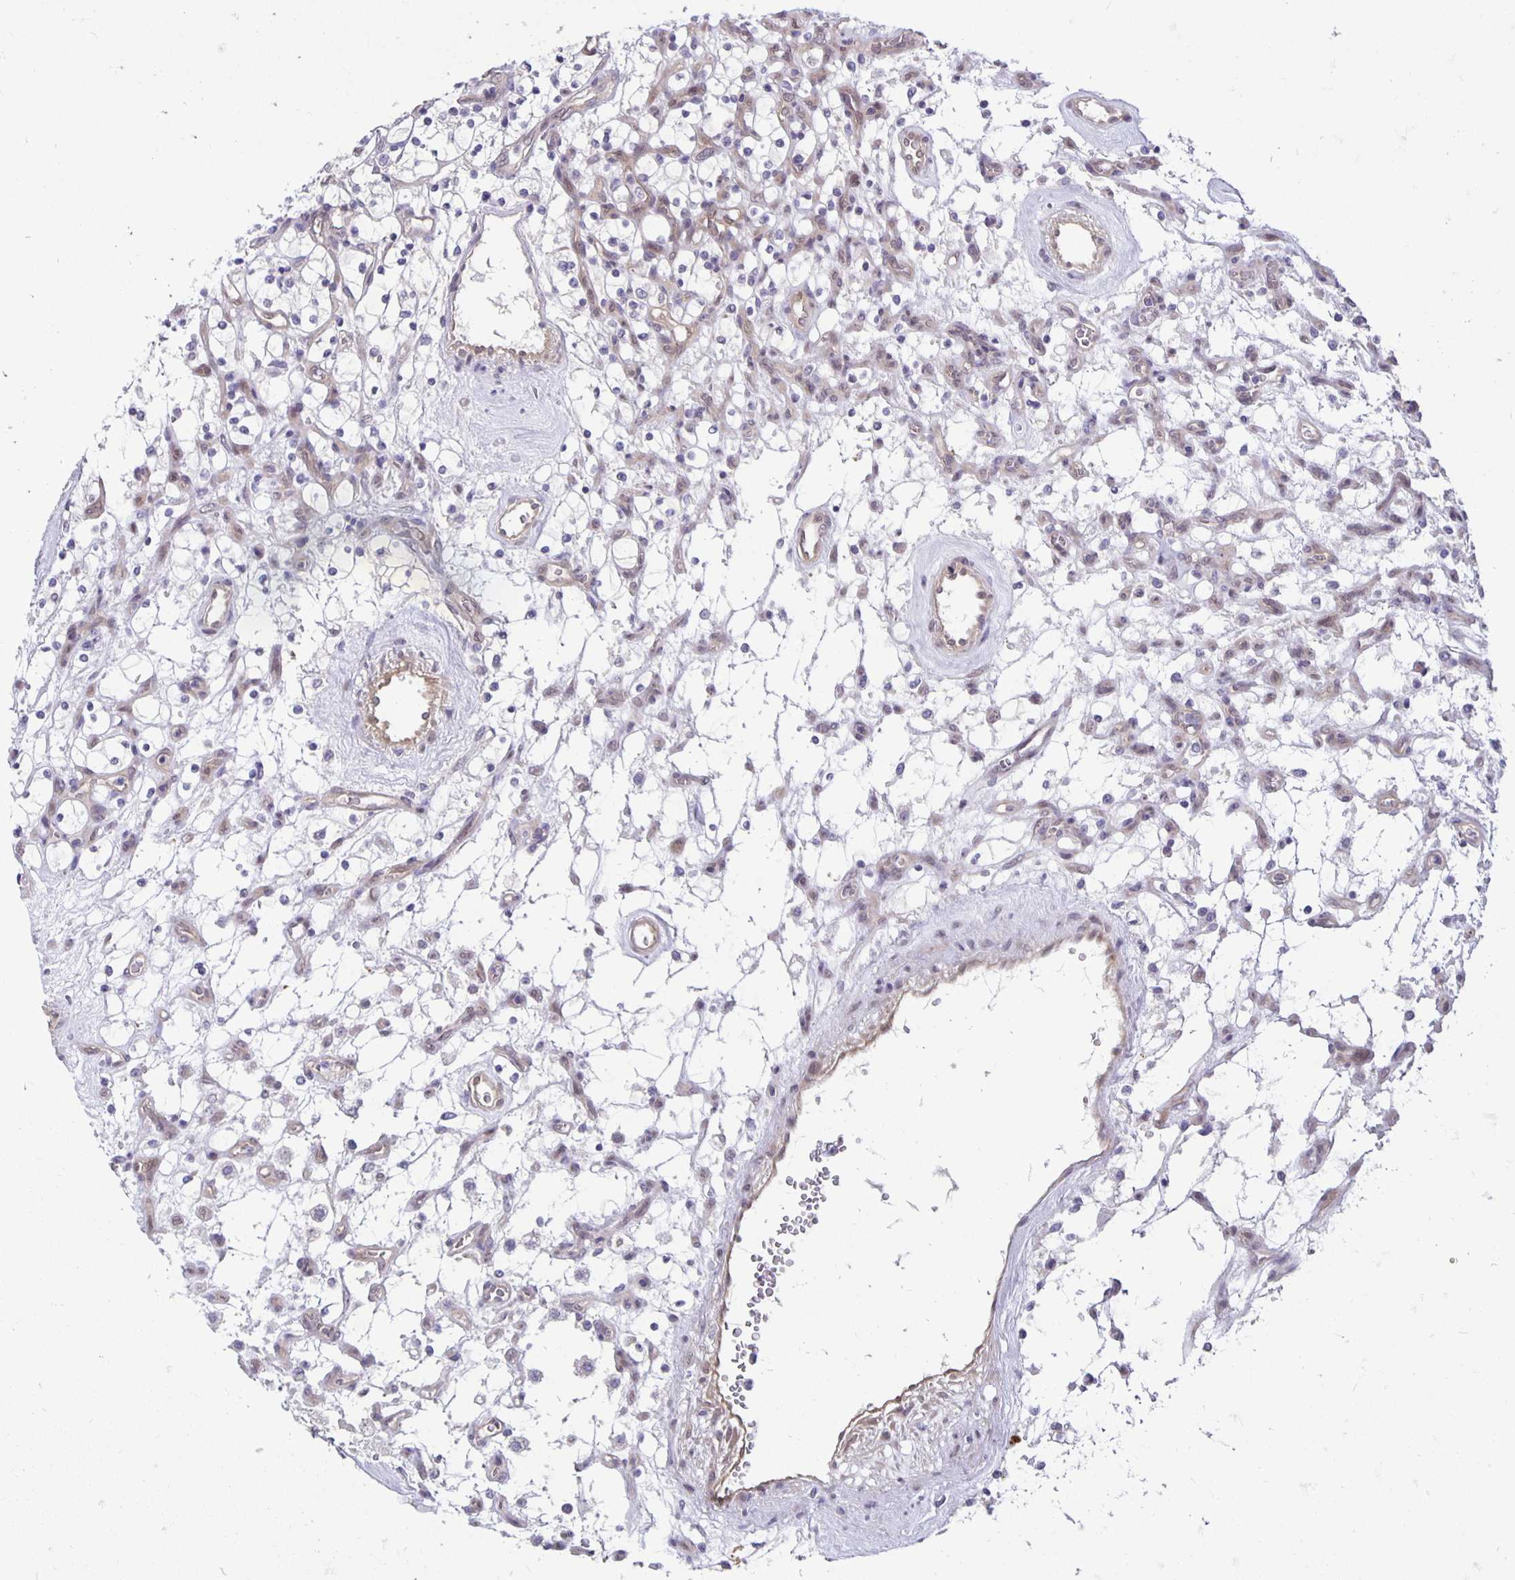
{"staining": {"intensity": "negative", "quantity": "none", "location": "none"}, "tissue": "renal cancer", "cell_type": "Tumor cells", "image_type": "cancer", "snomed": [{"axis": "morphology", "description": "Adenocarcinoma, NOS"}, {"axis": "topography", "description": "Kidney"}], "caption": "IHC of adenocarcinoma (renal) exhibits no positivity in tumor cells.", "gene": "TAX1BP3", "patient": {"sex": "female", "age": 69}}